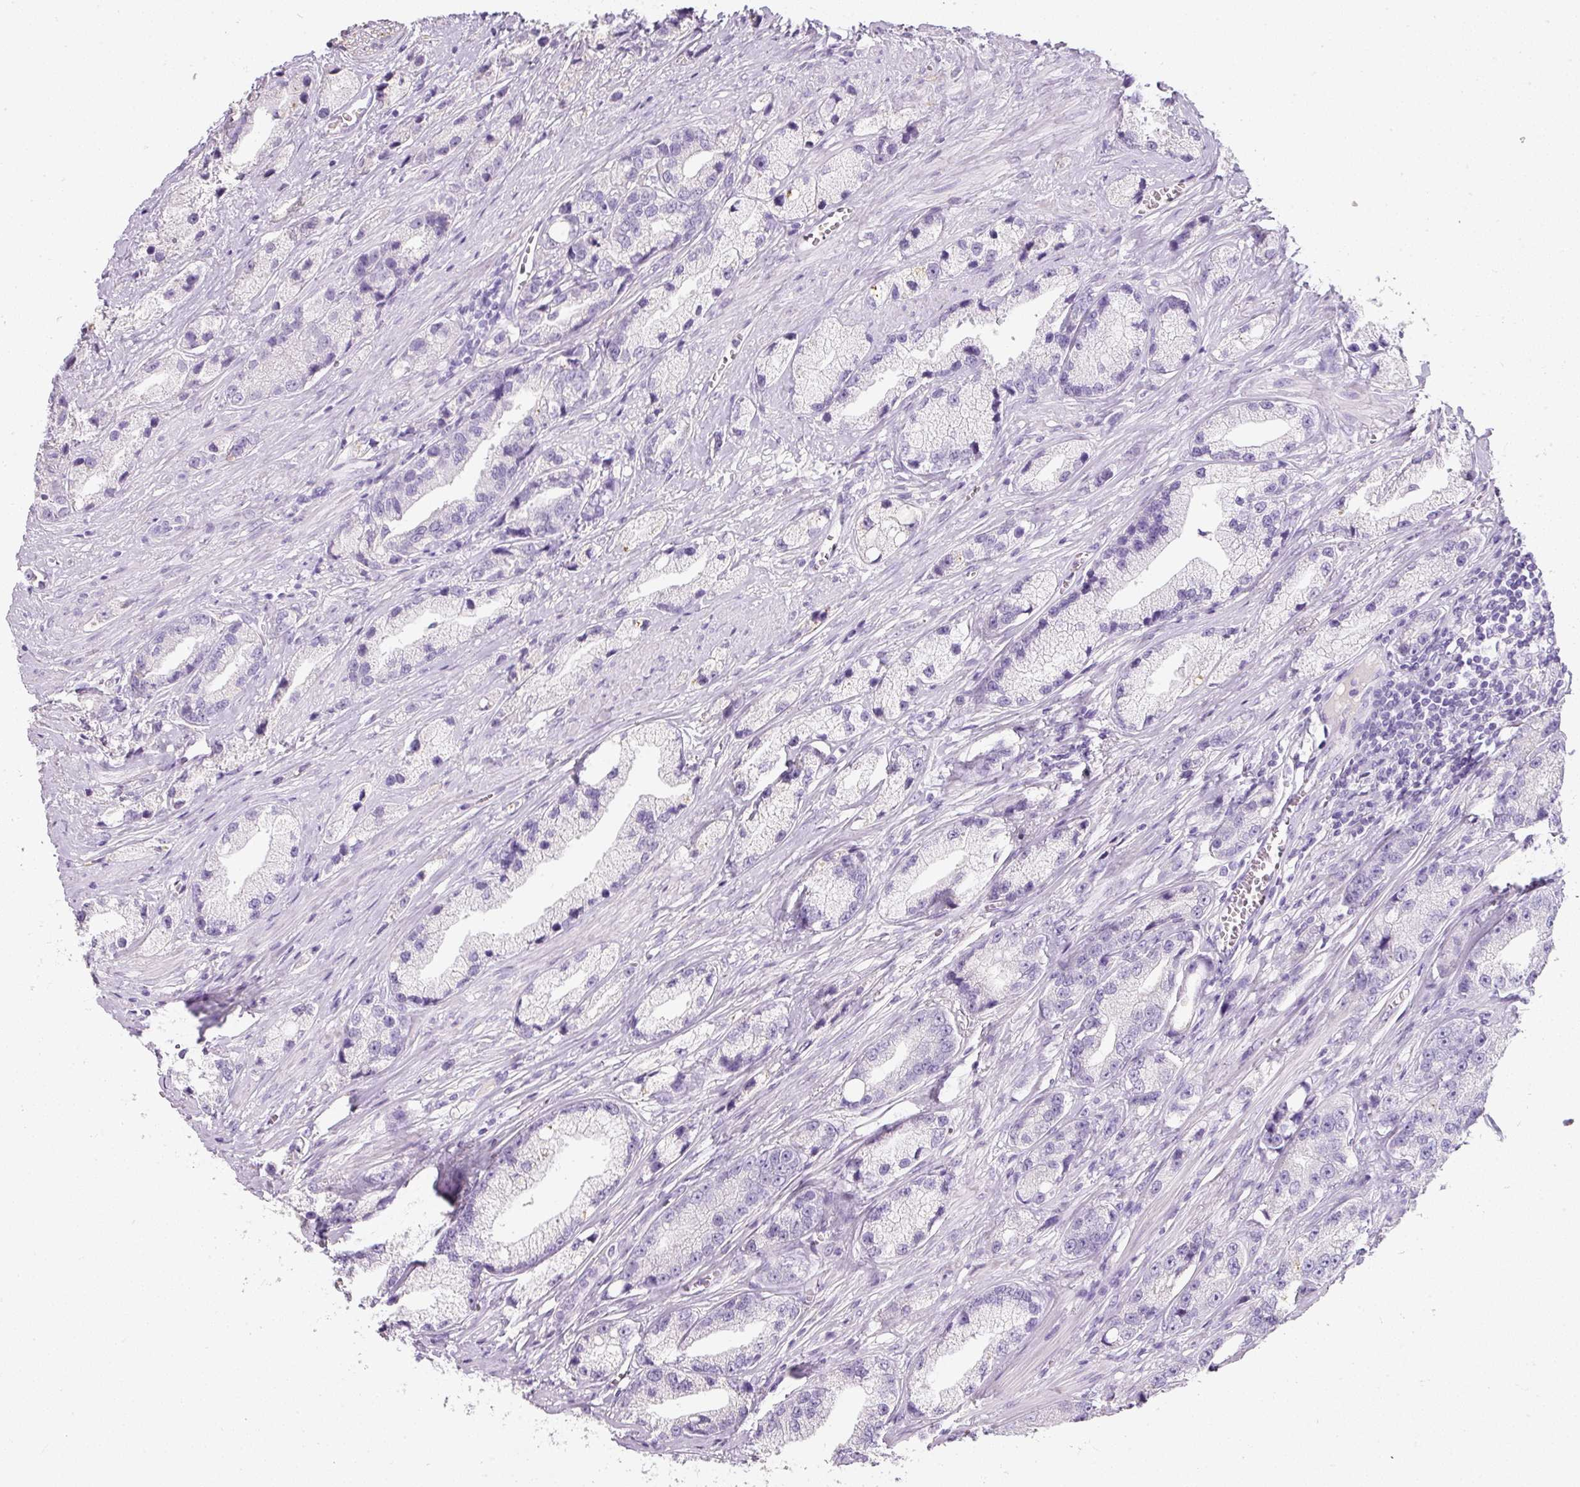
{"staining": {"intensity": "negative", "quantity": "none", "location": "none"}, "tissue": "prostate cancer", "cell_type": "Tumor cells", "image_type": "cancer", "snomed": [{"axis": "morphology", "description": "Adenocarcinoma, High grade"}, {"axis": "topography", "description": "Prostate"}], "caption": "High magnification brightfield microscopy of prostate cancer (high-grade adenocarcinoma) stained with DAB (brown) and counterstained with hematoxylin (blue): tumor cells show no significant positivity.", "gene": "DNM1", "patient": {"sex": "male", "age": 74}}